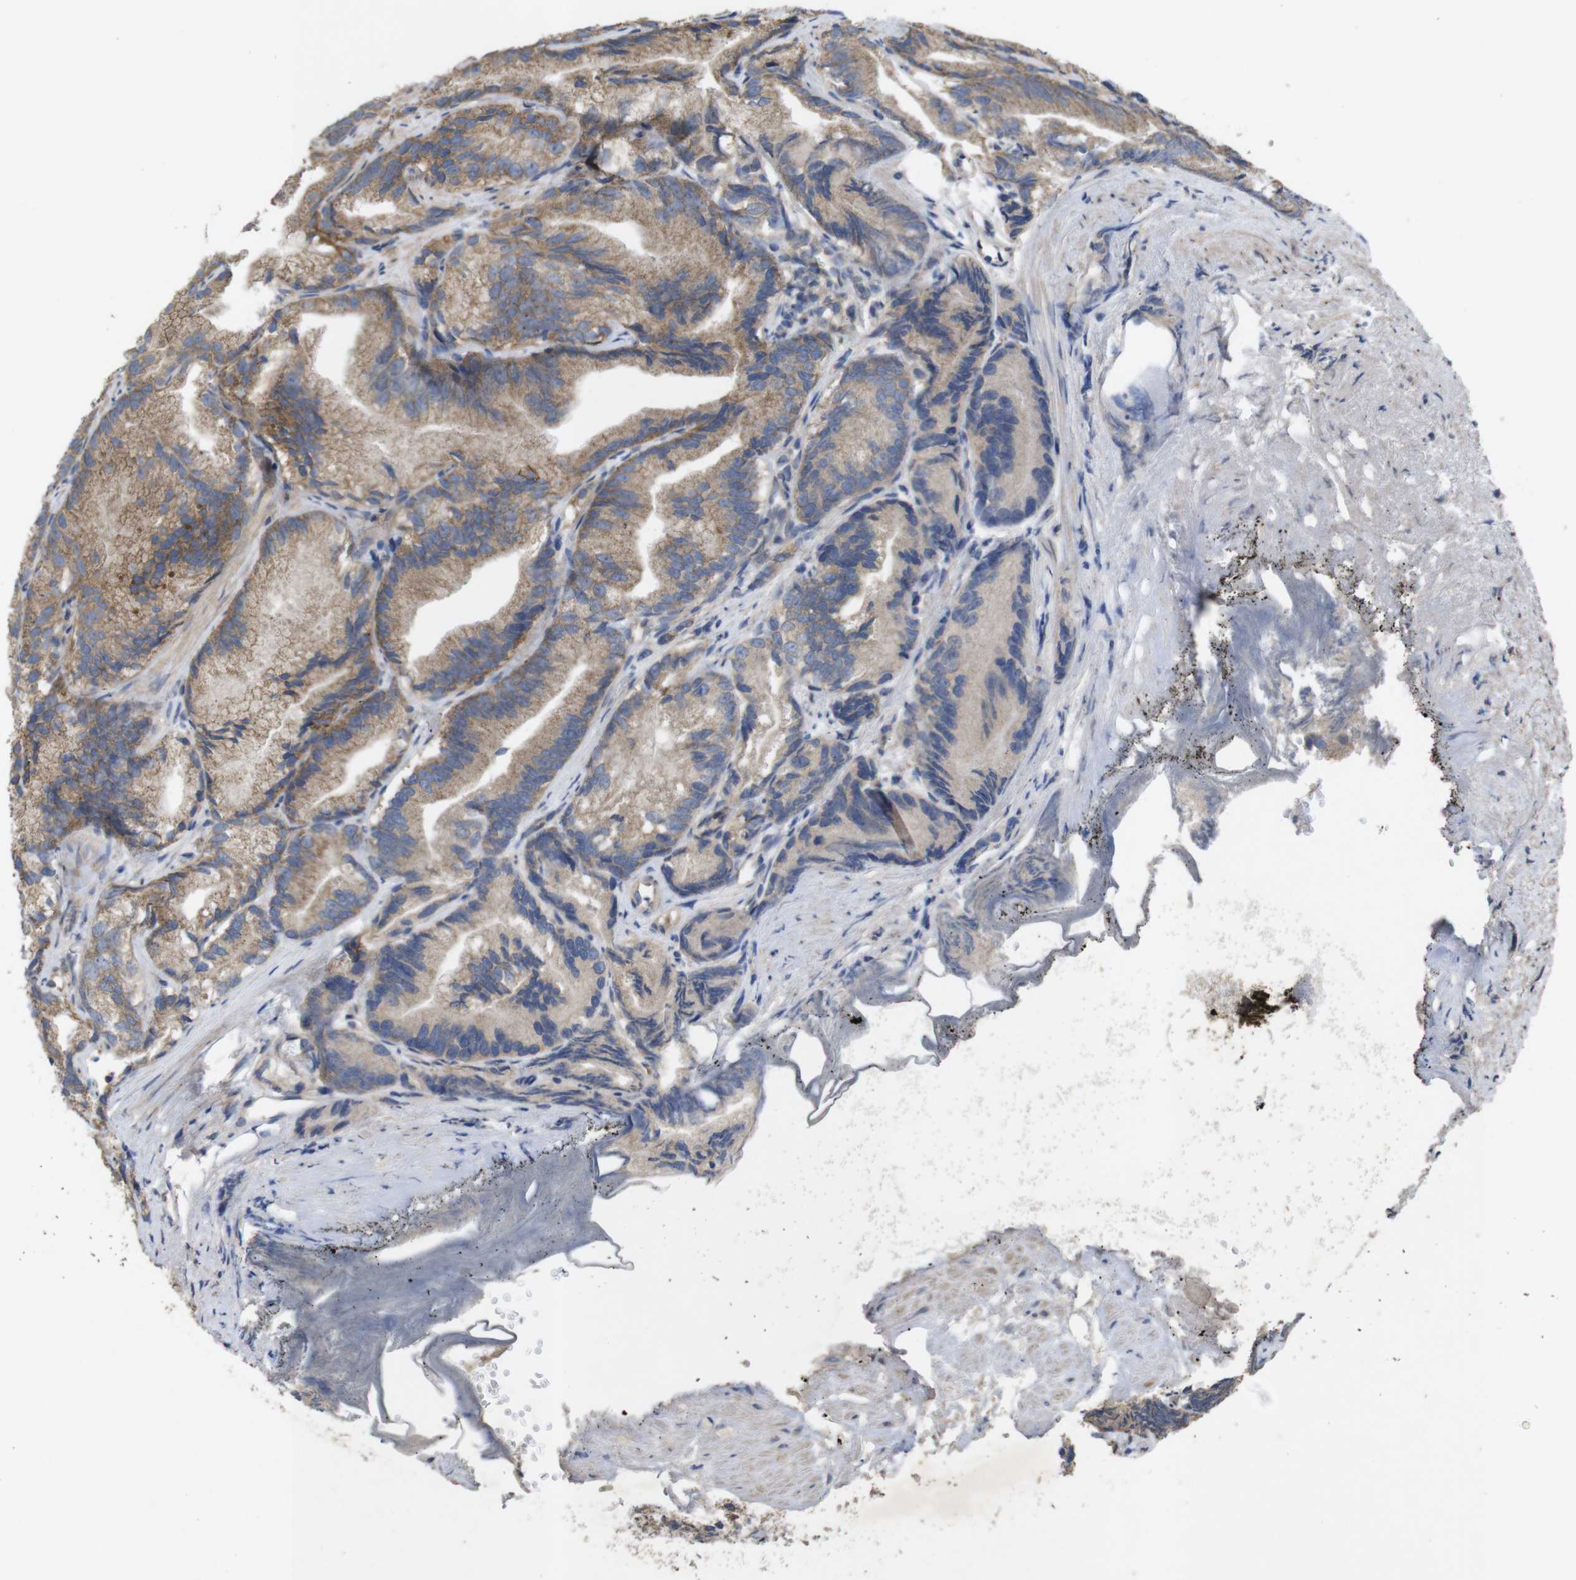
{"staining": {"intensity": "weak", "quantity": ">75%", "location": "cytoplasmic/membranous"}, "tissue": "prostate cancer", "cell_type": "Tumor cells", "image_type": "cancer", "snomed": [{"axis": "morphology", "description": "Adenocarcinoma, Low grade"}, {"axis": "topography", "description": "Prostate"}], "caption": "High-power microscopy captured an immunohistochemistry photomicrograph of prostate cancer (low-grade adenocarcinoma), revealing weak cytoplasmic/membranous expression in approximately >75% of tumor cells.", "gene": "KCNS3", "patient": {"sex": "male", "age": 89}}